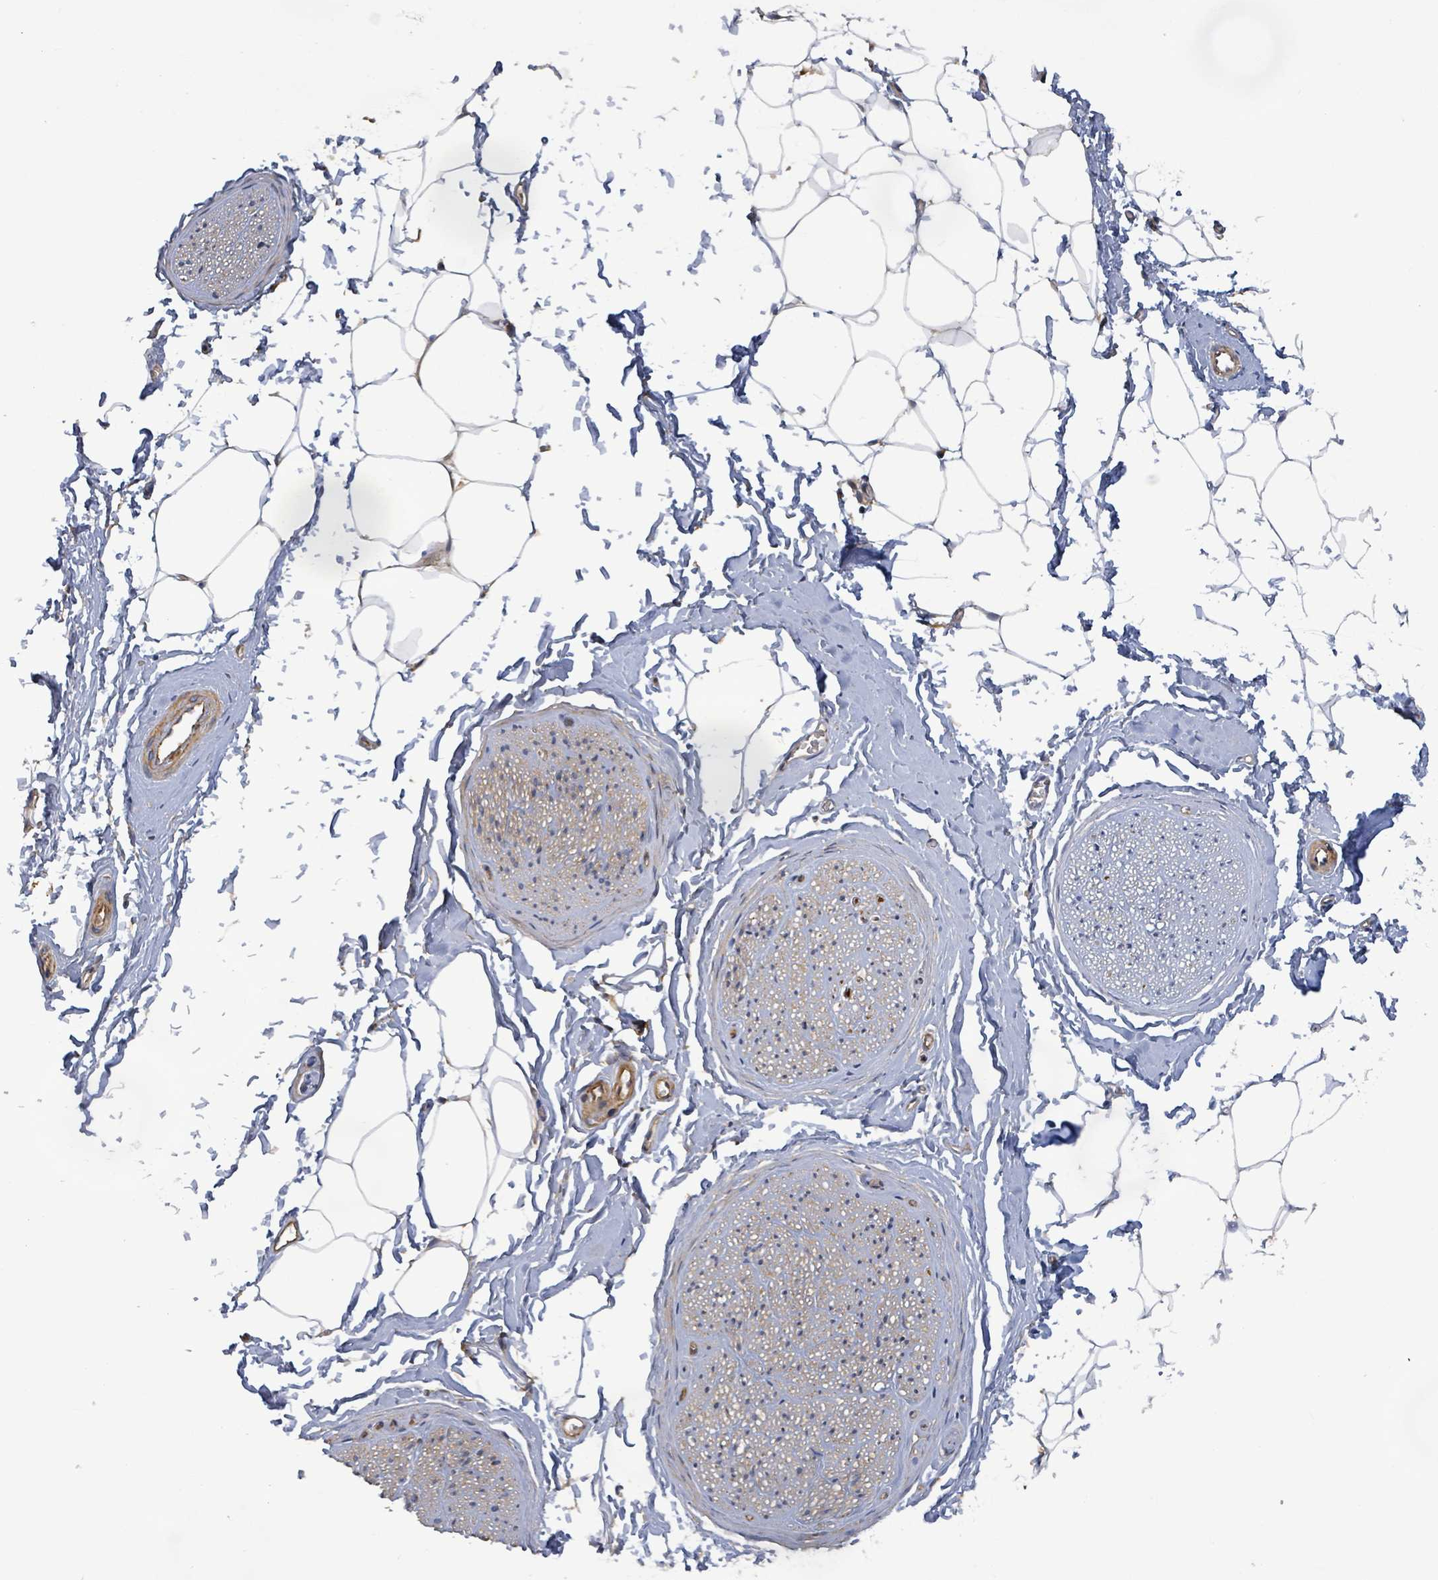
{"staining": {"intensity": "weak", "quantity": ">75%", "location": "cytoplasmic/membranous"}, "tissue": "adipose tissue", "cell_type": "Adipocytes", "image_type": "normal", "snomed": [{"axis": "morphology", "description": "Normal tissue, NOS"}, {"axis": "morphology", "description": "Adenocarcinoma, High grade"}, {"axis": "topography", "description": "Prostate"}, {"axis": "topography", "description": "Peripheral nerve tissue"}], "caption": "Immunohistochemical staining of unremarkable human adipose tissue reveals low levels of weak cytoplasmic/membranous staining in about >75% of adipocytes. (Stains: DAB (3,3'-diaminobenzidine) in brown, nuclei in blue, Microscopy: brightfield microscopy at high magnification).", "gene": "KBTBD11", "patient": {"sex": "male", "age": 68}}